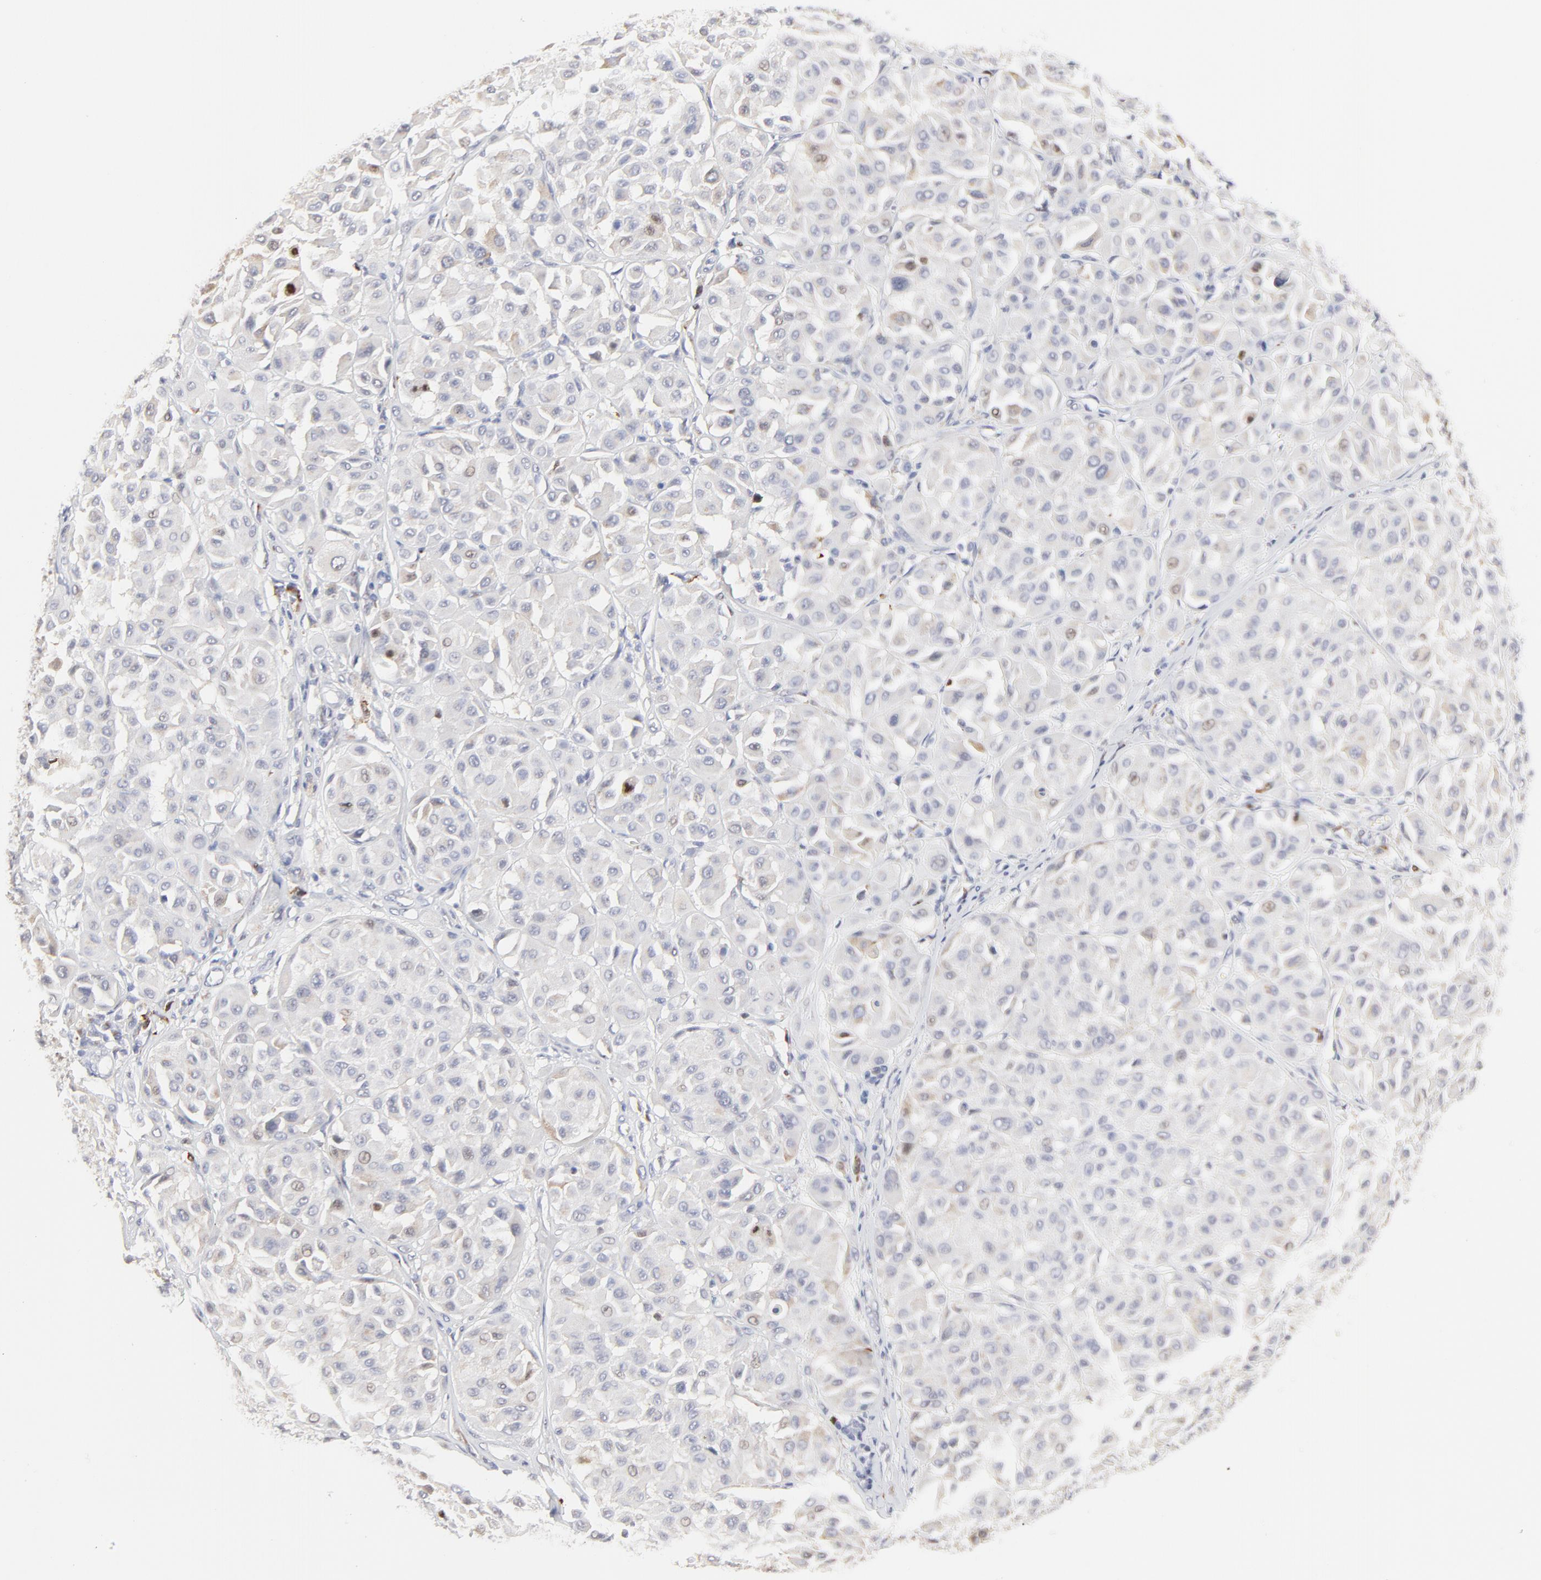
{"staining": {"intensity": "weak", "quantity": "<25%", "location": "nuclear"}, "tissue": "melanoma", "cell_type": "Tumor cells", "image_type": "cancer", "snomed": [{"axis": "morphology", "description": "Malignant melanoma, Metastatic site"}, {"axis": "topography", "description": "Soft tissue"}], "caption": "Photomicrograph shows no significant protein expression in tumor cells of malignant melanoma (metastatic site).", "gene": "NCAPH", "patient": {"sex": "male", "age": 41}}